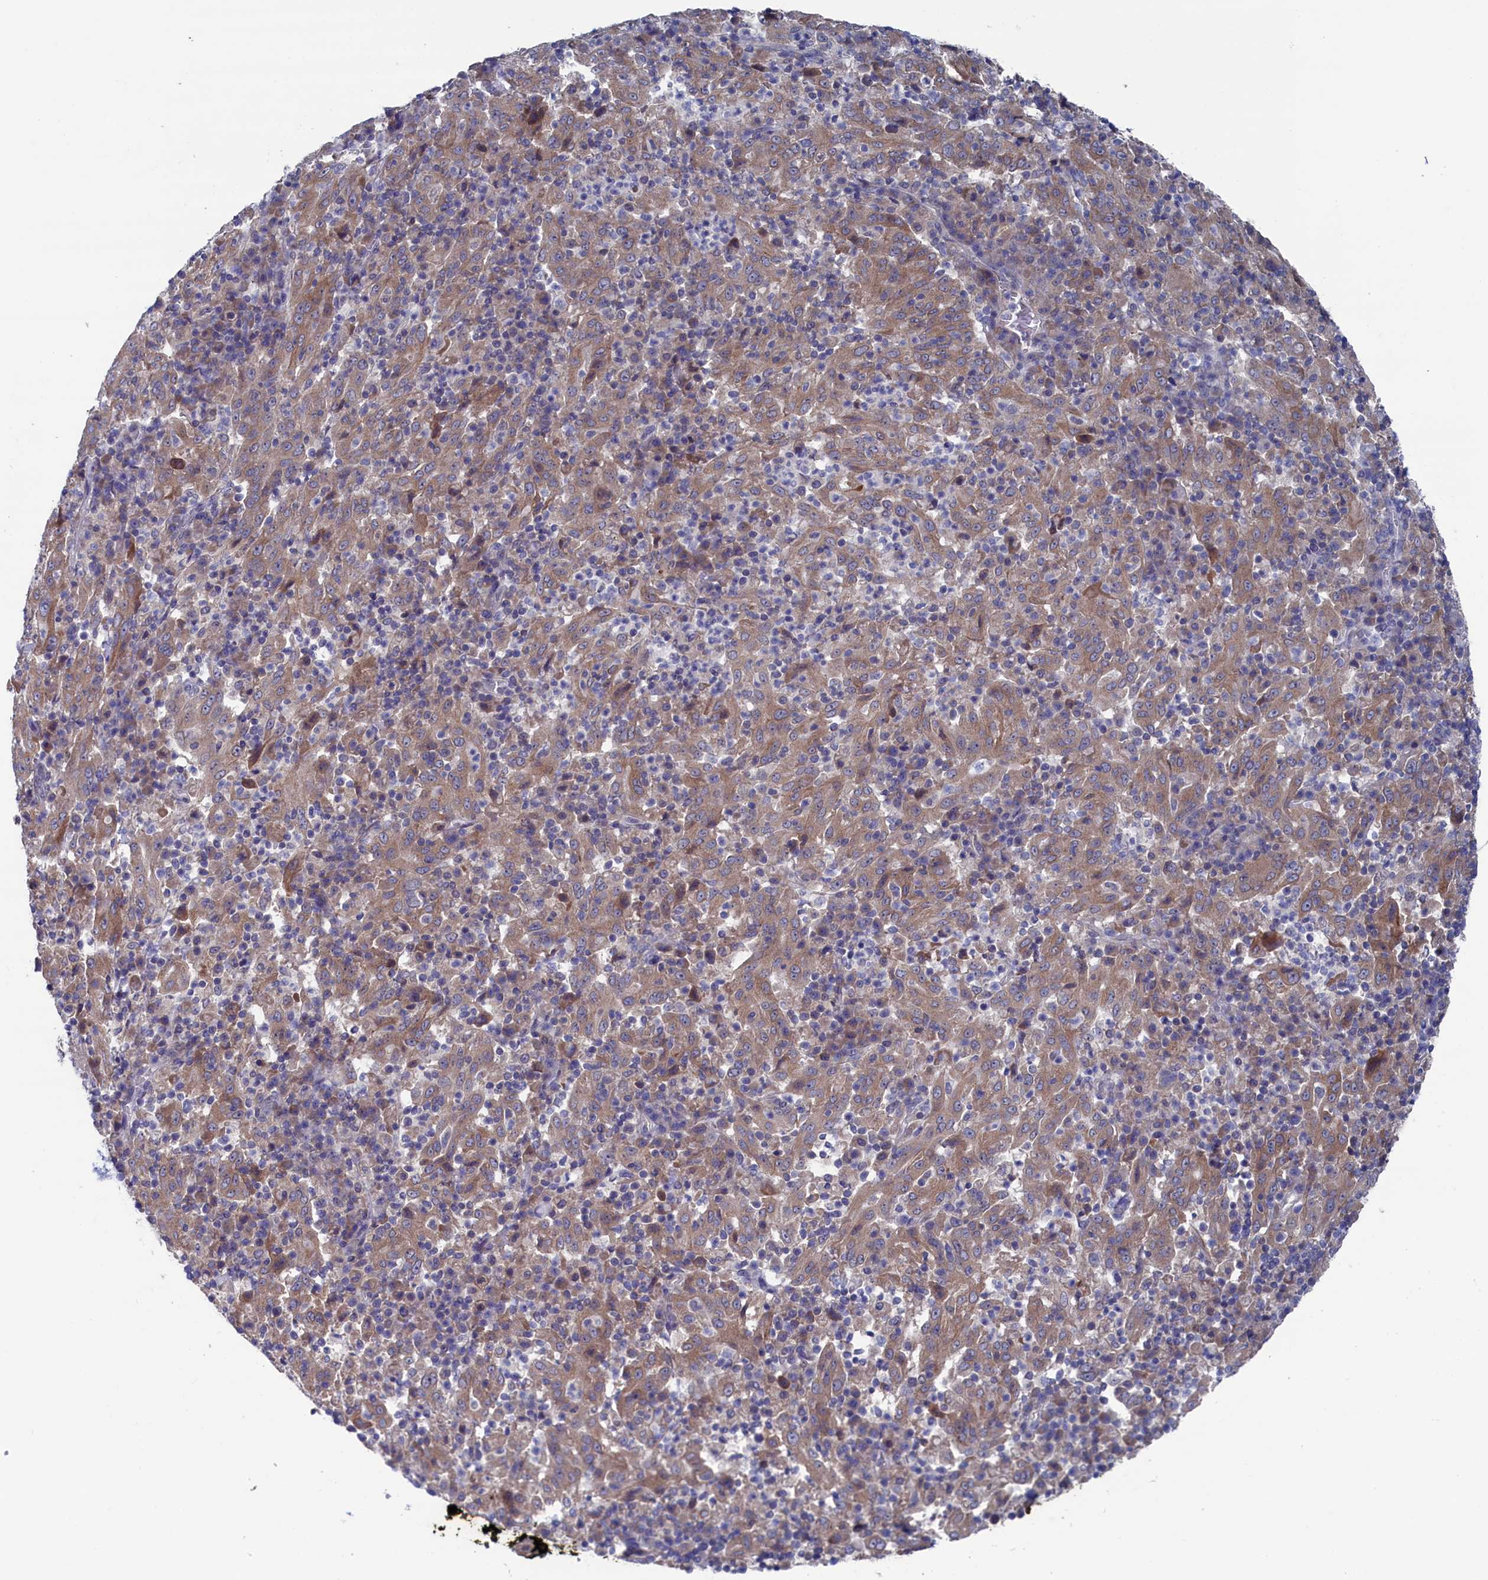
{"staining": {"intensity": "moderate", "quantity": ">75%", "location": "cytoplasmic/membranous"}, "tissue": "pancreatic cancer", "cell_type": "Tumor cells", "image_type": "cancer", "snomed": [{"axis": "morphology", "description": "Adenocarcinoma, NOS"}, {"axis": "topography", "description": "Pancreas"}], "caption": "A medium amount of moderate cytoplasmic/membranous expression is present in approximately >75% of tumor cells in pancreatic cancer tissue.", "gene": "SPATA13", "patient": {"sex": "male", "age": 63}}